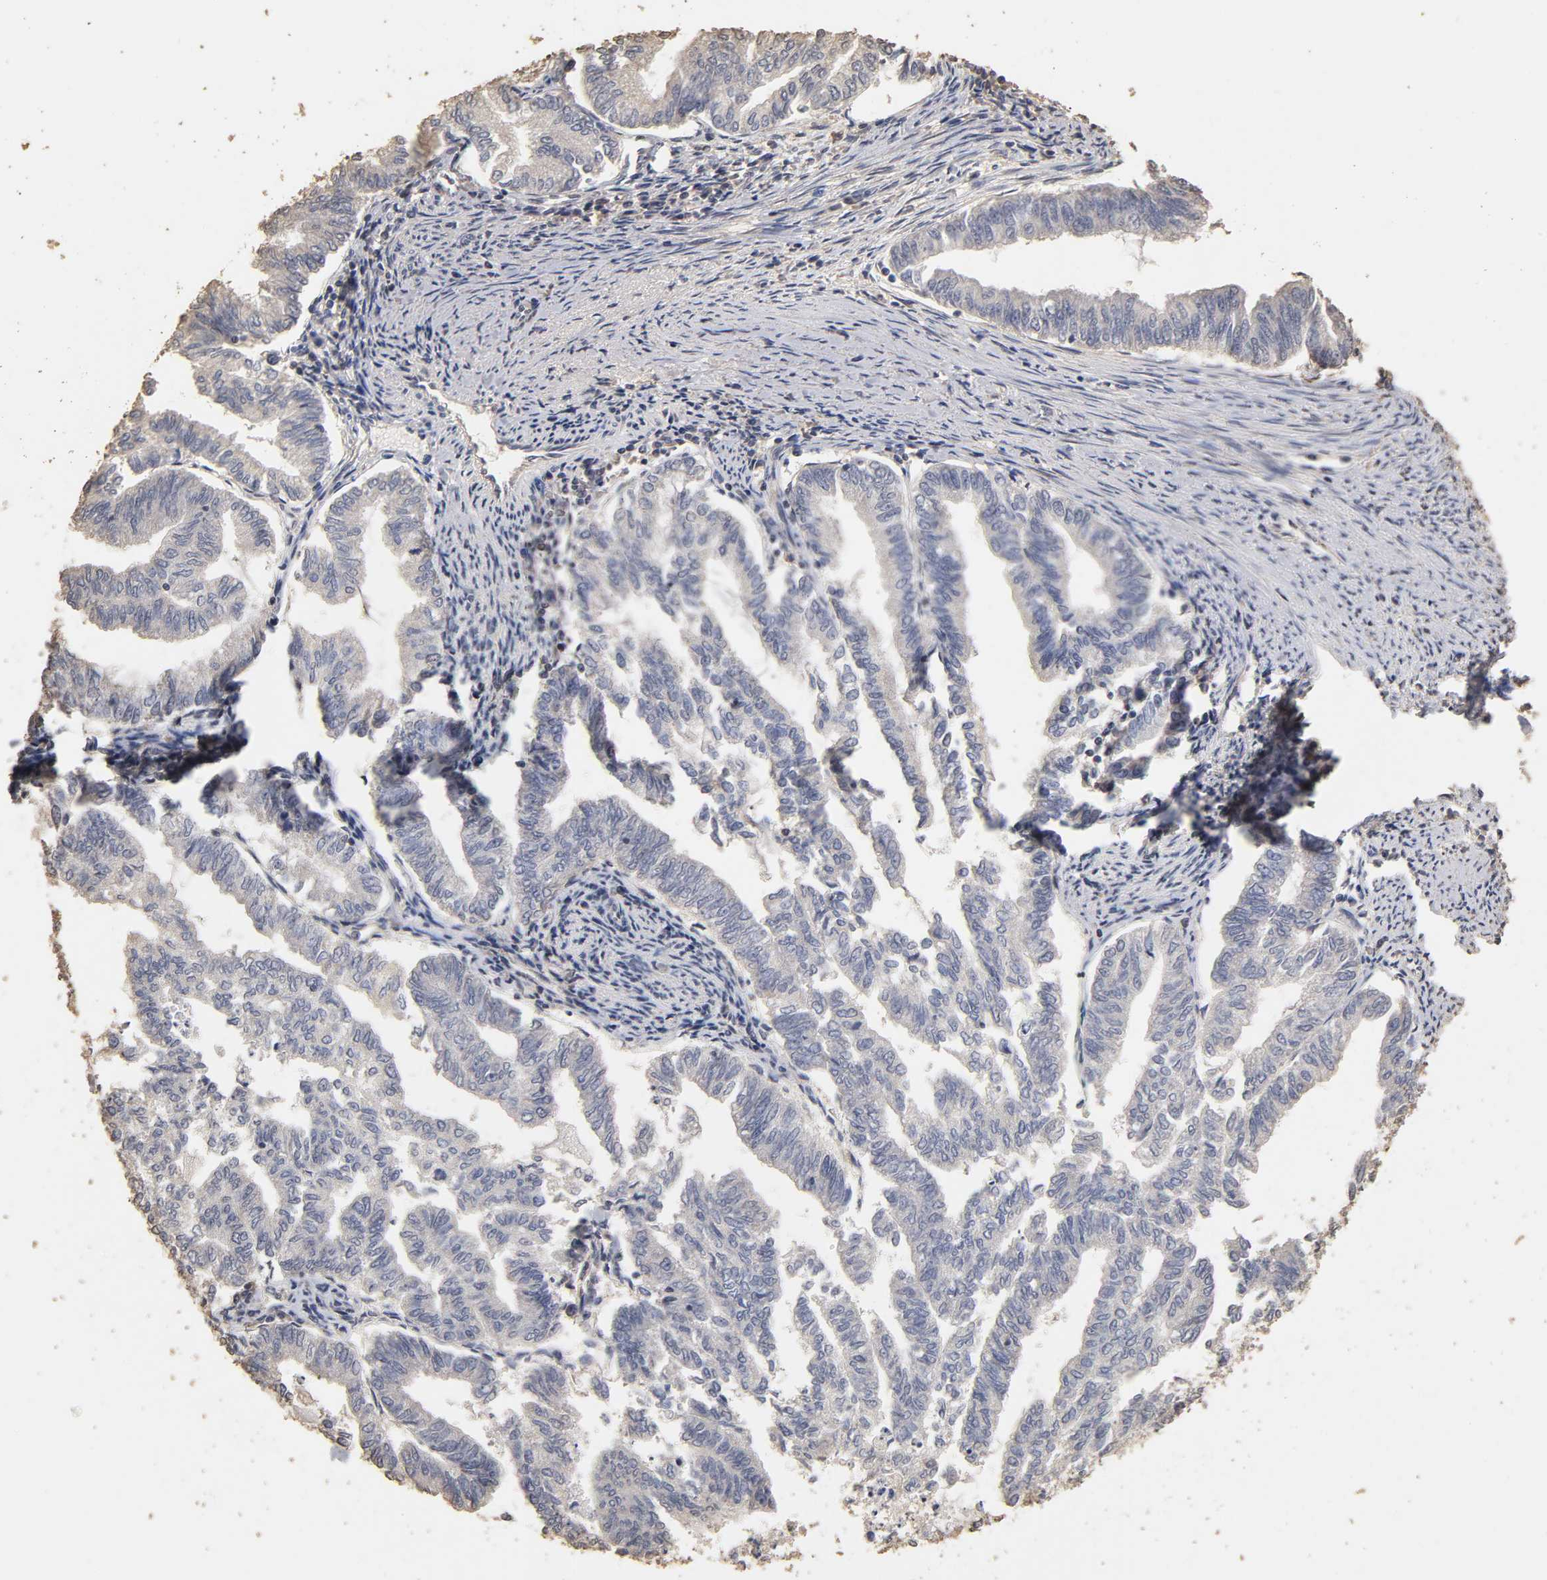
{"staining": {"intensity": "negative", "quantity": "none", "location": "none"}, "tissue": "endometrial cancer", "cell_type": "Tumor cells", "image_type": "cancer", "snomed": [{"axis": "morphology", "description": "Adenocarcinoma, NOS"}, {"axis": "topography", "description": "Endometrium"}], "caption": "A micrograph of adenocarcinoma (endometrial) stained for a protein exhibits no brown staining in tumor cells.", "gene": "VSIG4", "patient": {"sex": "female", "age": 79}}